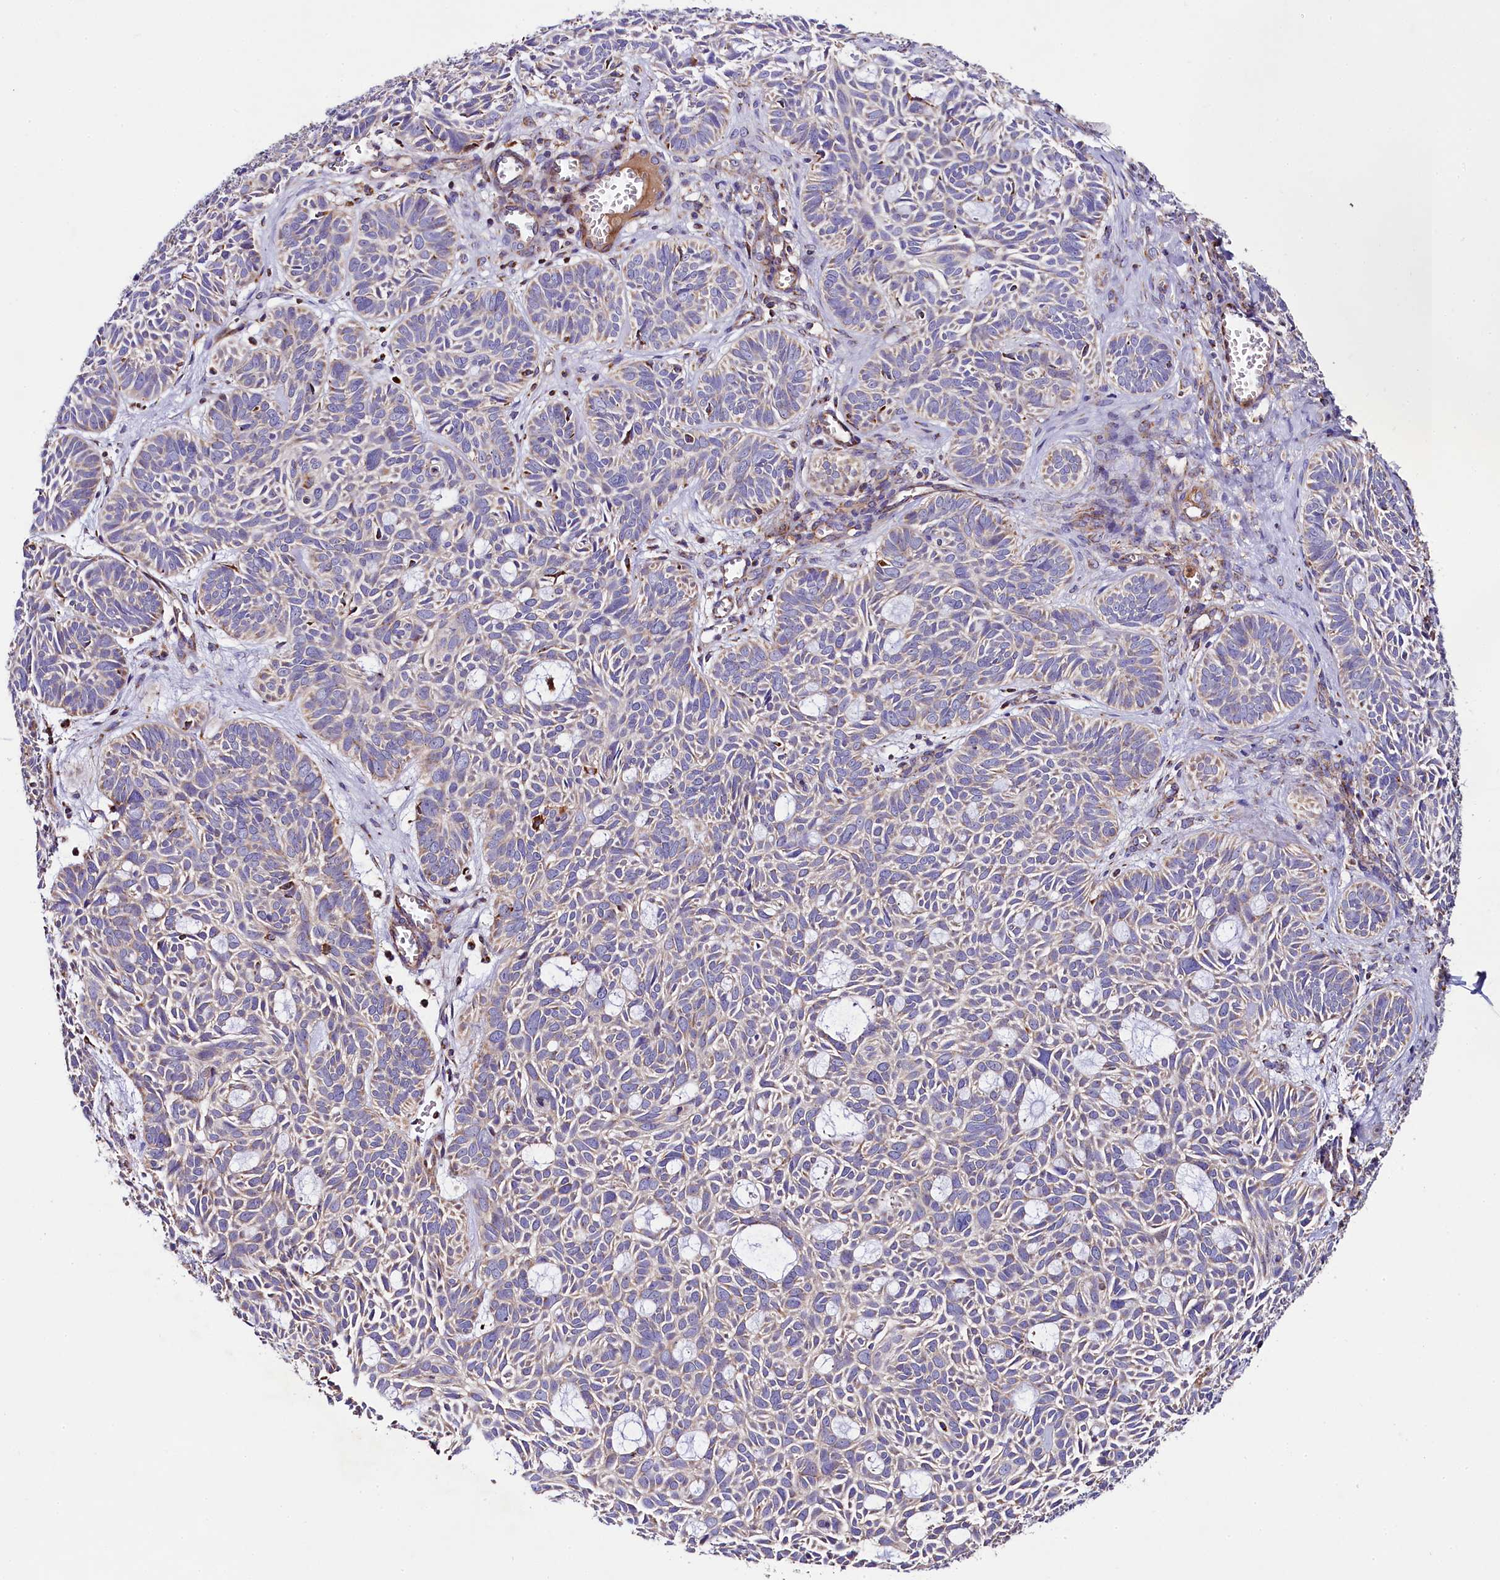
{"staining": {"intensity": "negative", "quantity": "none", "location": "none"}, "tissue": "skin cancer", "cell_type": "Tumor cells", "image_type": "cancer", "snomed": [{"axis": "morphology", "description": "Basal cell carcinoma"}, {"axis": "topography", "description": "Skin"}], "caption": "Histopathology image shows no protein staining in tumor cells of skin cancer (basal cell carcinoma) tissue.", "gene": "CLYBL", "patient": {"sex": "male", "age": 69}}